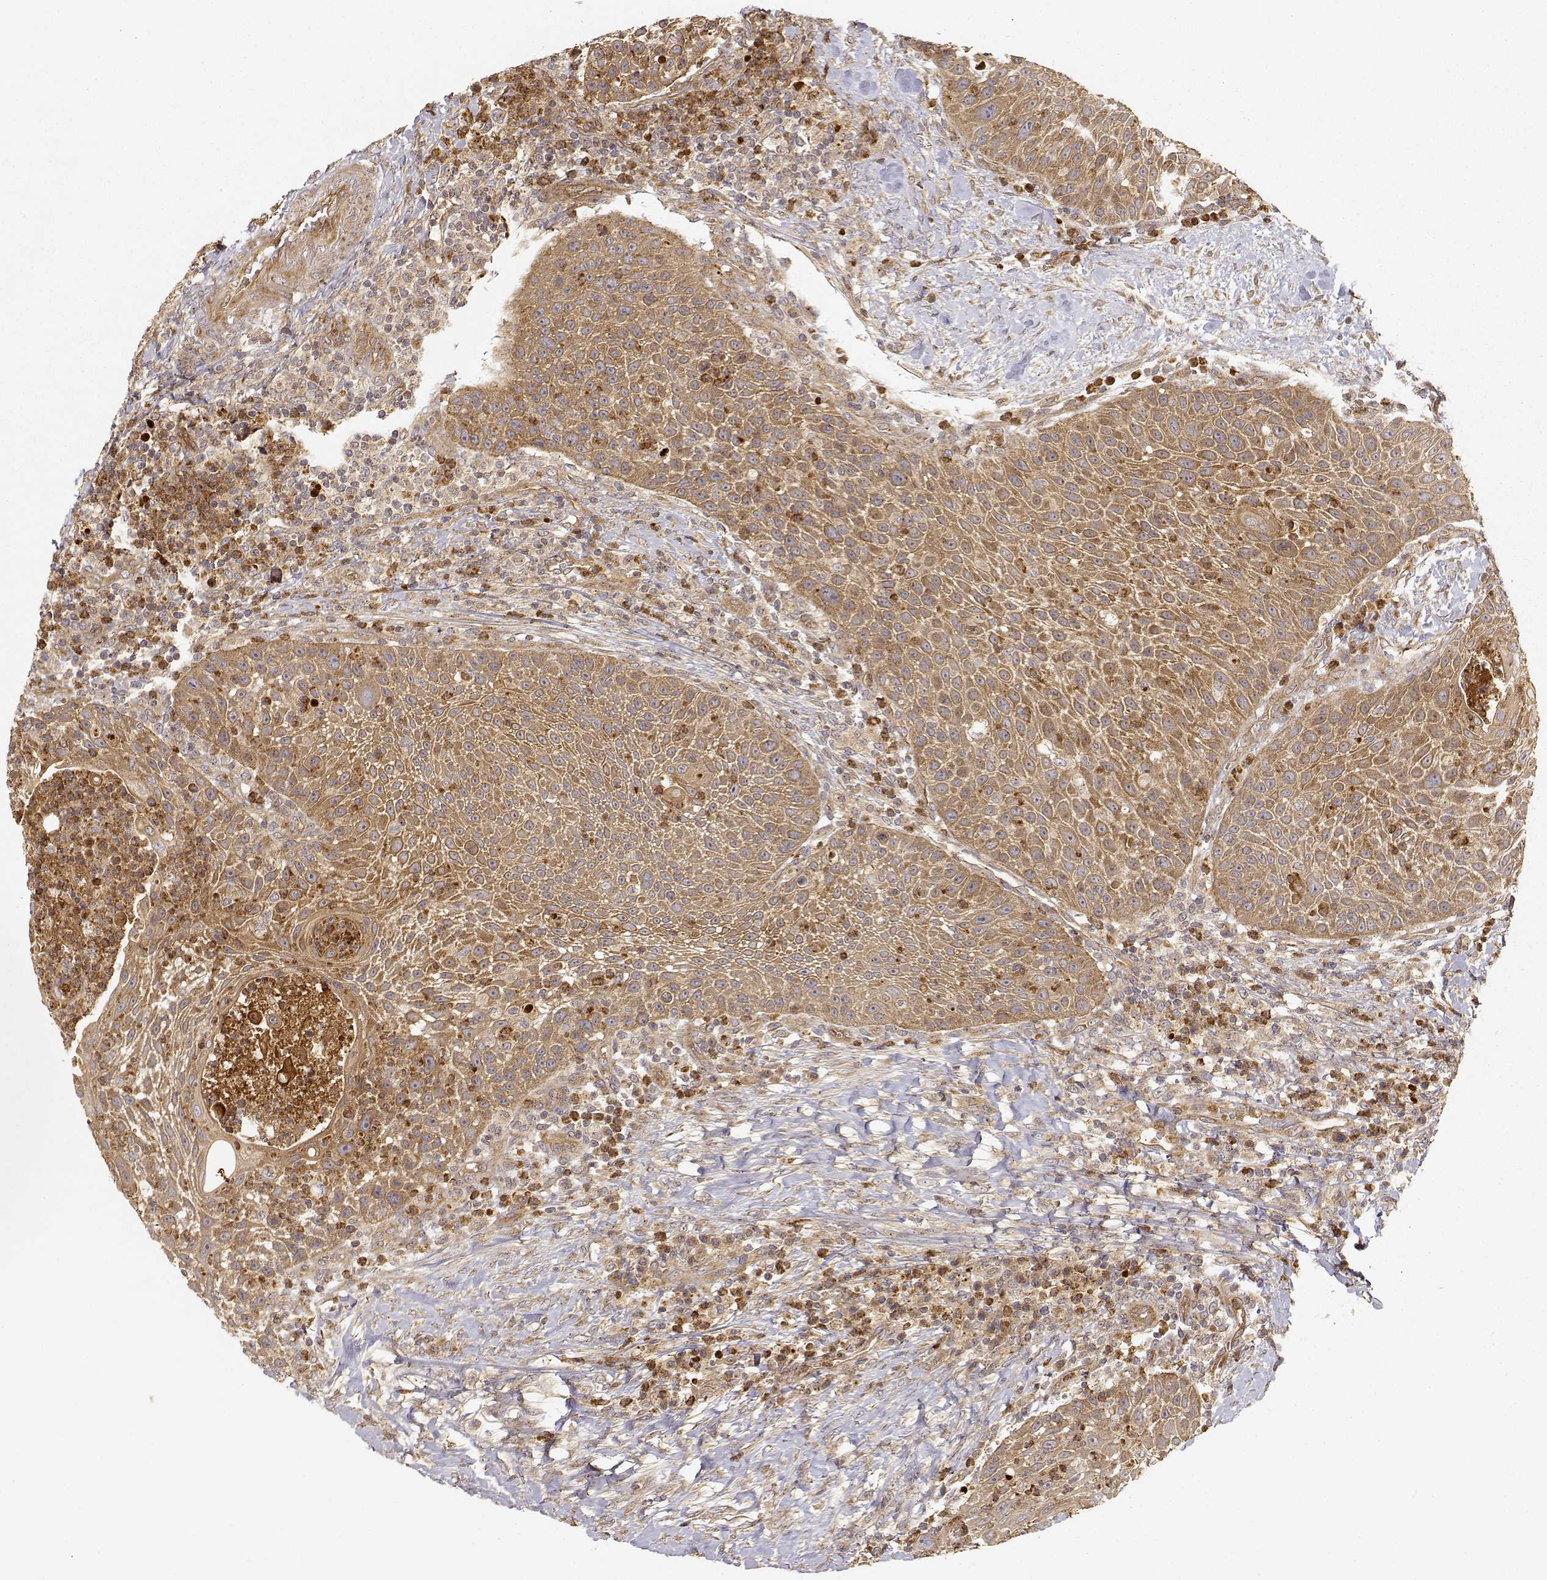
{"staining": {"intensity": "moderate", "quantity": ">75%", "location": "cytoplasmic/membranous"}, "tissue": "head and neck cancer", "cell_type": "Tumor cells", "image_type": "cancer", "snomed": [{"axis": "morphology", "description": "Squamous cell carcinoma, NOS"}, {"axis": "topography", "description": "Head-Neck"}], "caption": "About >75% of tumor cells in human head and neck squamous cell carcinoma display moderate cytoplasmic/membranous protein positivity as visualized by brown immunohistochemical staining.", "gene": "CDK5RAP2", "patient": {"sex": "male", "age": 69}}